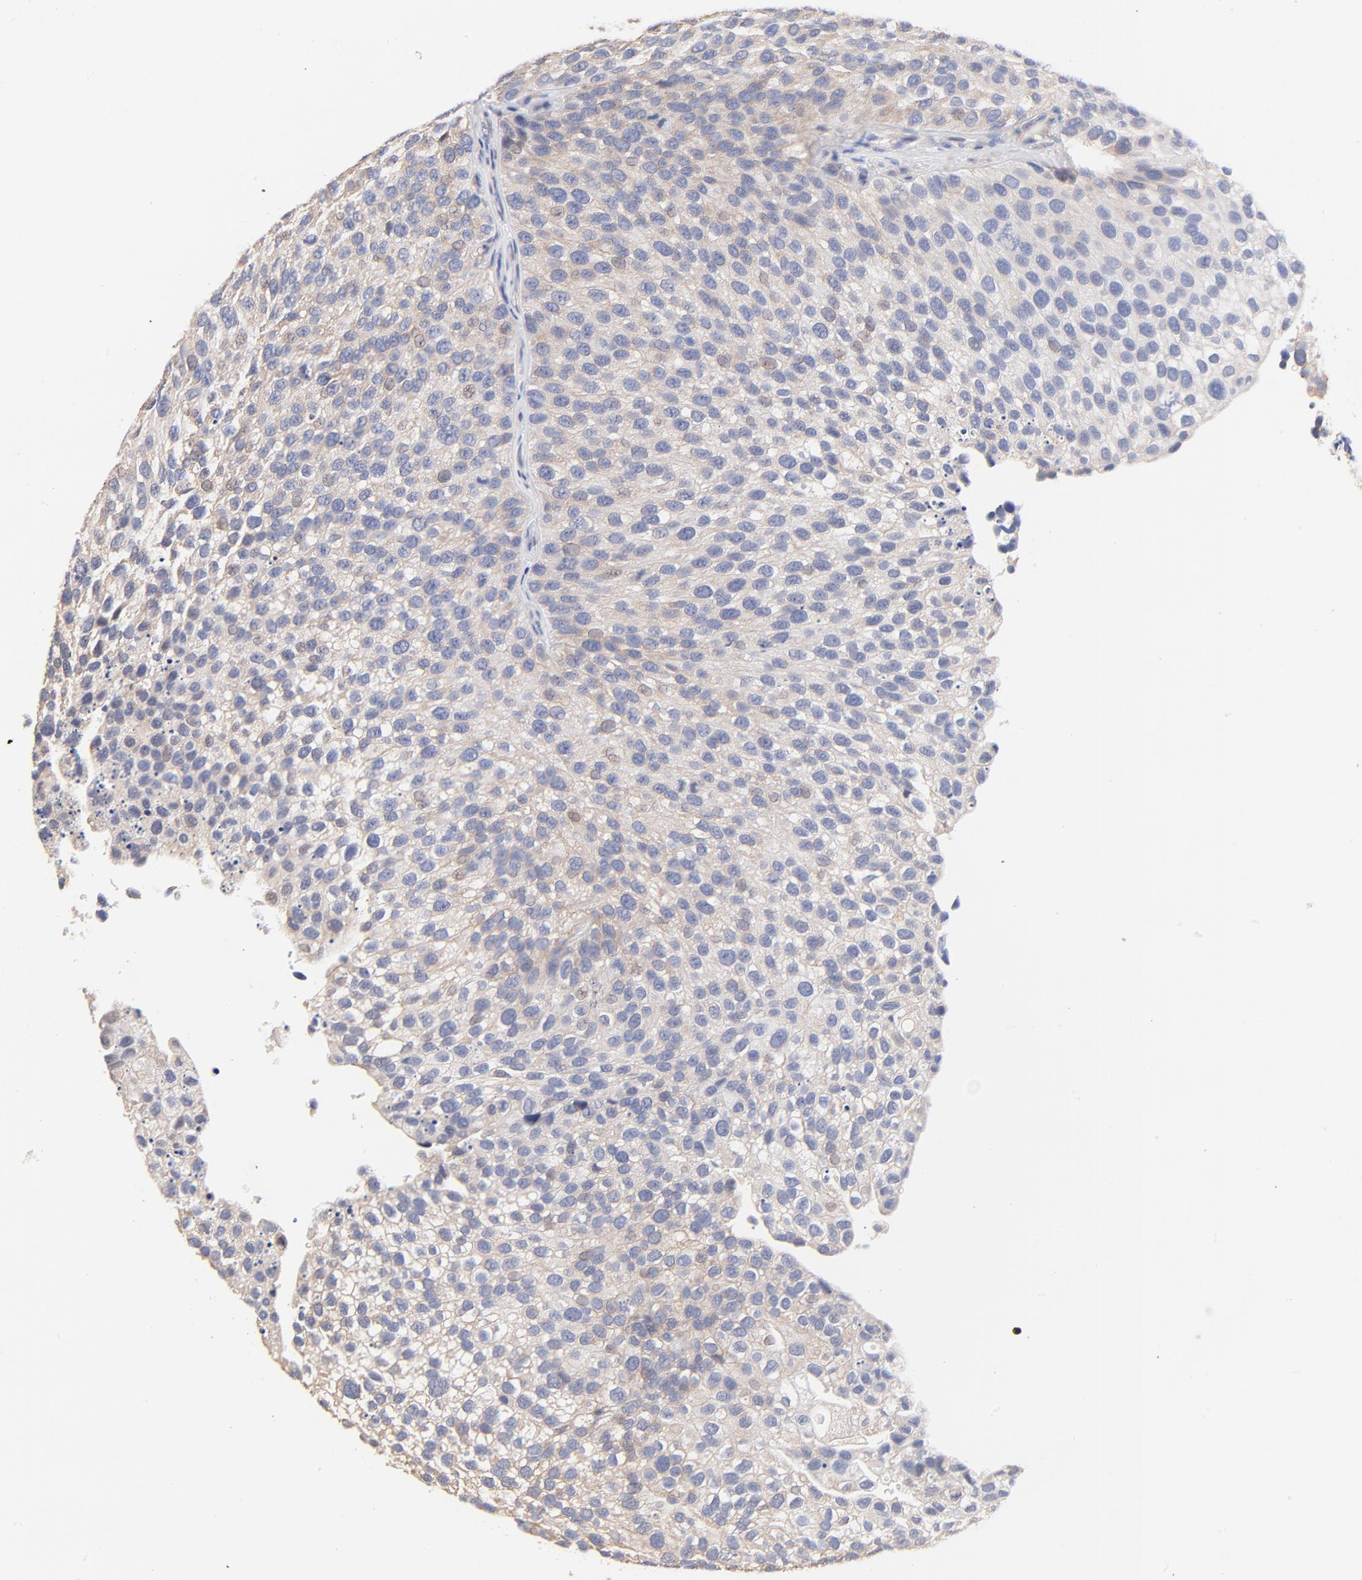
{"staining": {"intensity": "weak", "quantity": ">75%", "location": "cytoplasmic/membranous"}, "tissue": "urothelial cancer", "cell_type": "Tumor cells", "image_type": "cancer", "snomed": [{"axis": "morphology", "description": "Urothelial carcinoma, High grade"}, {"axis": "topography", "description": "Urinary bladder"}], "caption": "Weak cytoplasmic/membranous protein staining is present in approximately >75% of tumor cells in high-grade urothelial carcinoma. (DAB IHC, brown staining for protein, blue staining for nuclei).", "gene": "PTK7", "patient": {"sex": "male", "age": 72}}